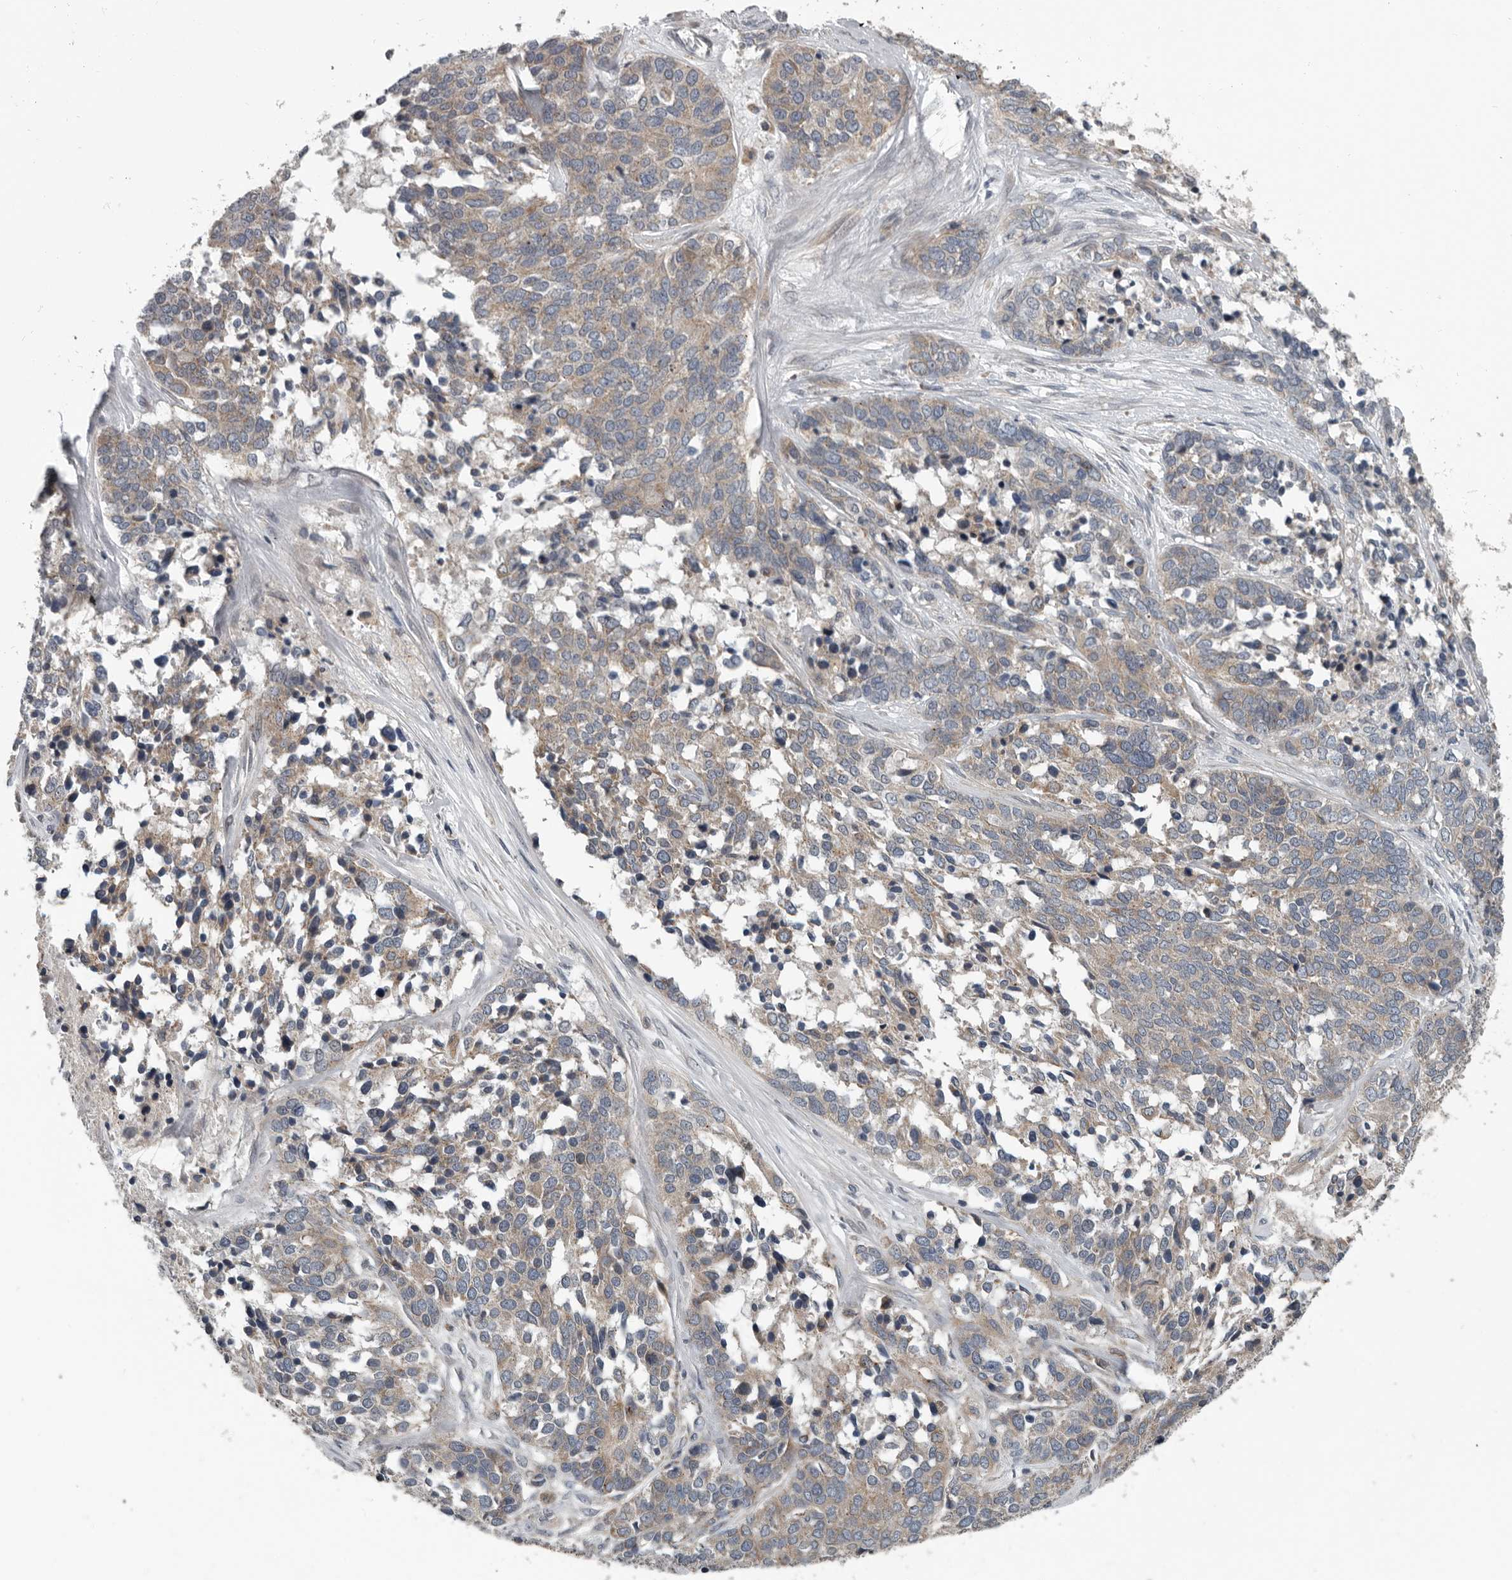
{"staining": {"intensity": "weak", "quantity": ">75%", "location": "cytoplasmic/membranous"}, "tissue": "ovarian cancer", "cell_type": "Tumor cells", "image_type": "cancer", "snomed": [{"axis": "morphology", "description": "Cystadenocarcinoma, serous, NOS"}, {"axis": "topography", "description": "Ovary"}], "caption": "Brown immunohistochemical staining in ovarian cancer (serous cystadenocarcinoma) reveals weak cytoplasmic/membranous positivity in approximately >75% of tumor cells.", "gene": "TMEM199", "patient": {"sex": "female", "age": 44}}